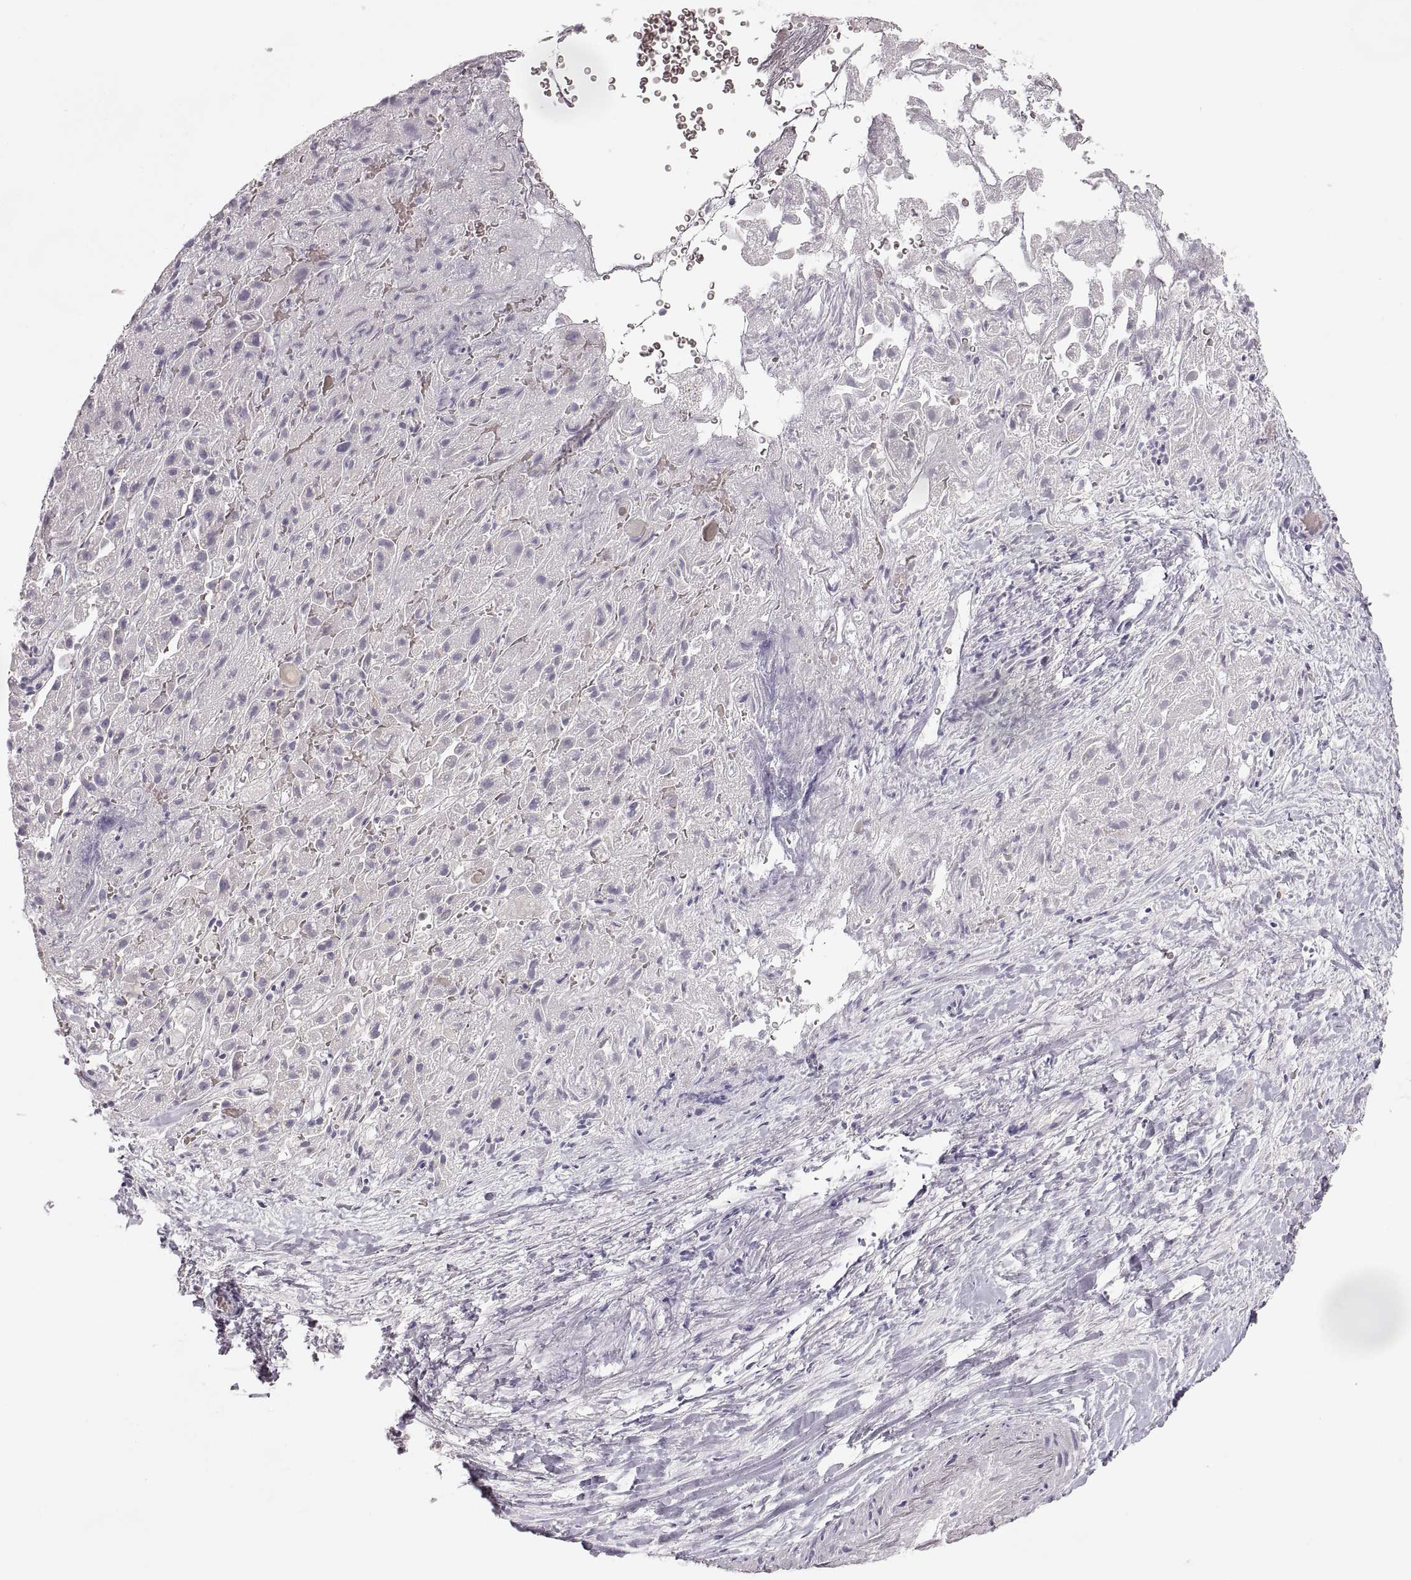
{"staining": {"intensity": "negative", "quantity": "none", "location": "none"}, "tissue": "liver cancer", "cell_type": "Tumor cells", "image_type": "cancer", "snomed": [{"axis": "morphology", "description": "Cholangiocarcinoma"}, {"axis": "topography", "description": "Liver"}], "caption": "A micrograph of liver cholangiocarcinoma stained for a protein demonstrates no brown staining in tumor cells.", "gene": "PCSK2", "patient": {"sex": "female", "age": 52}}